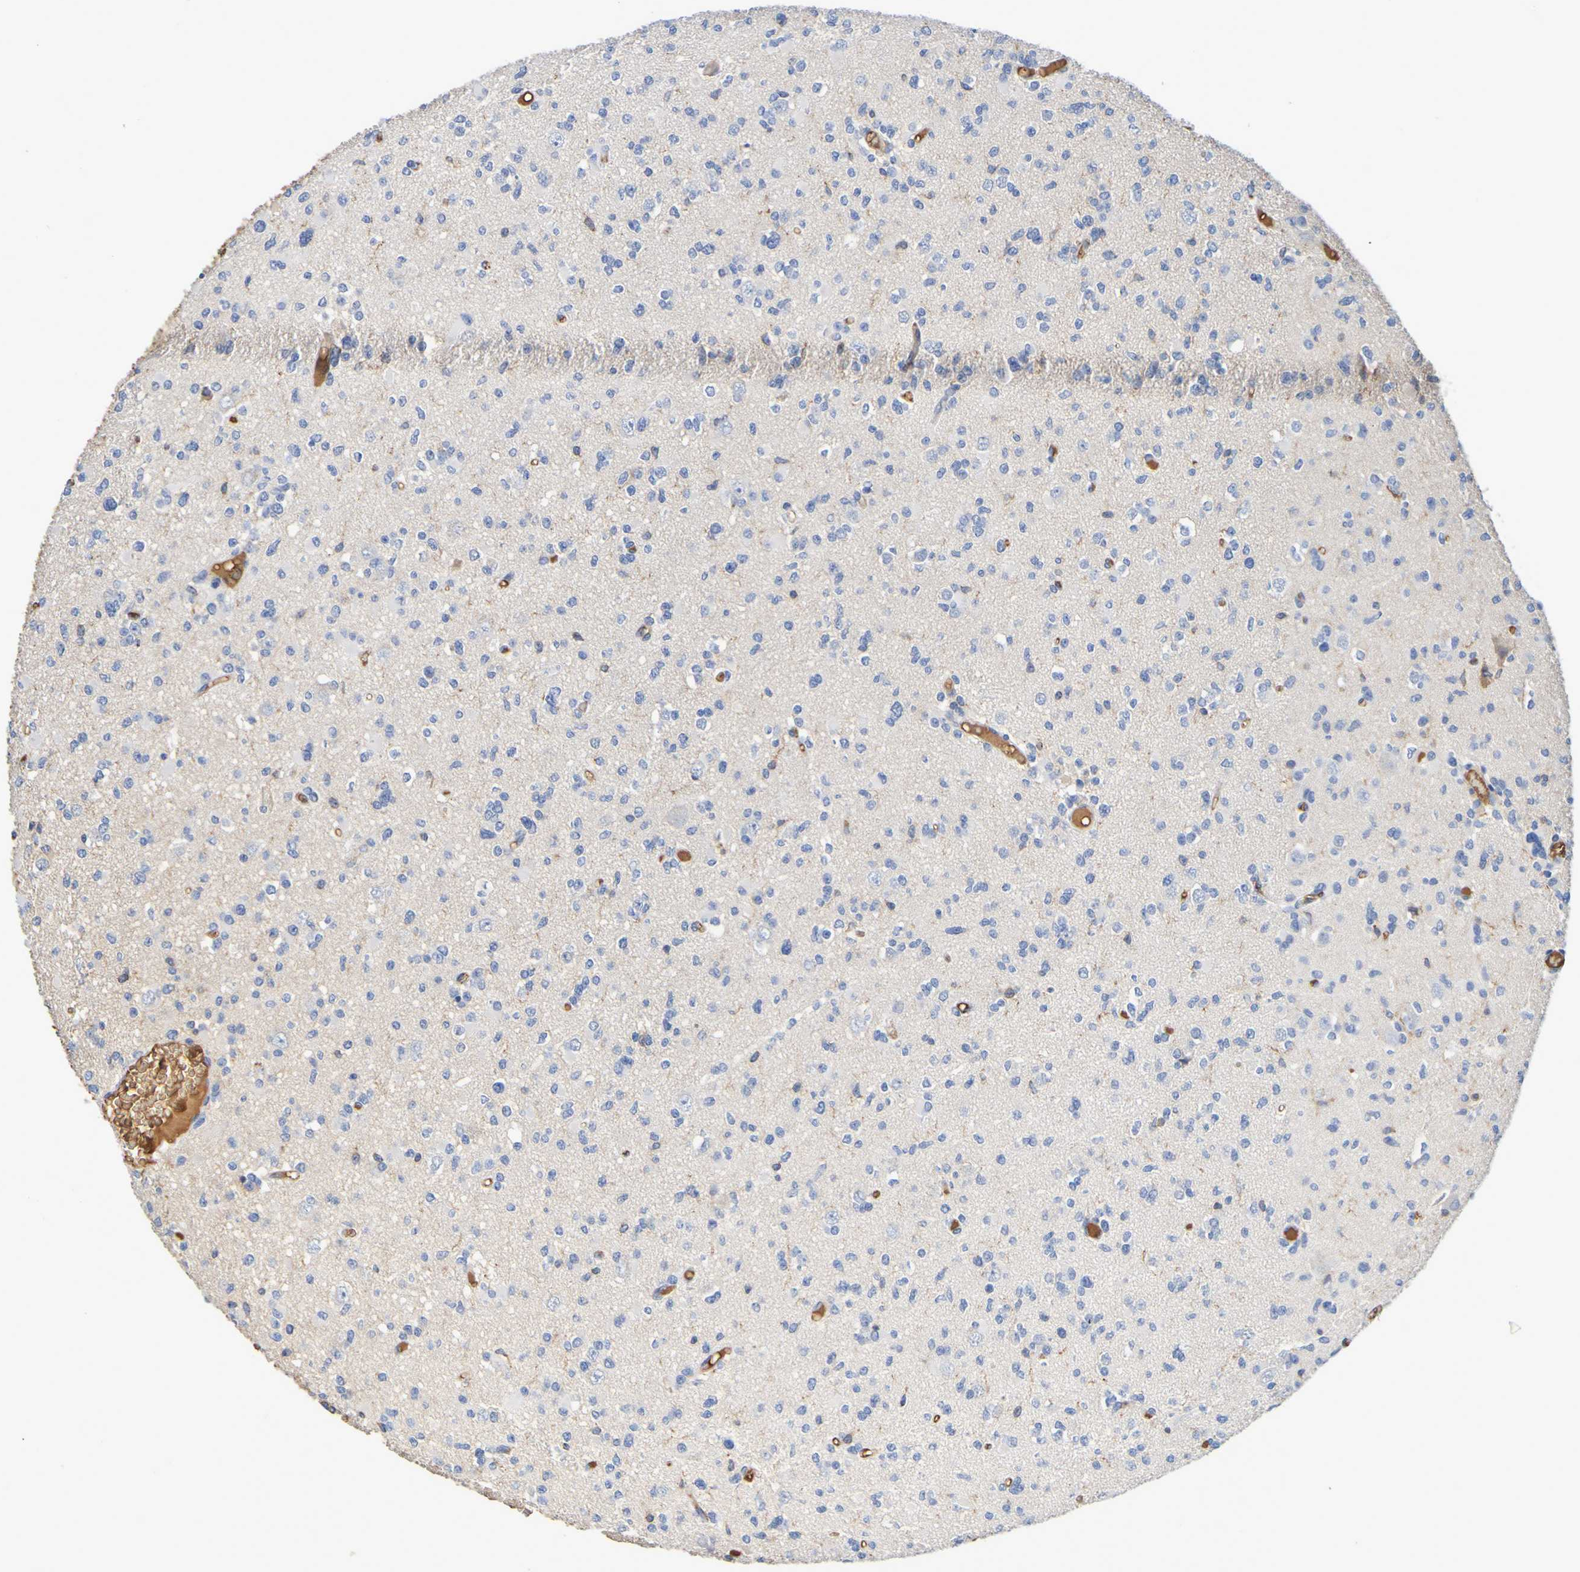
{"staining": {"intensity": "negative", "quantity": "none", "location": "none"}, "tissue": "glioma", "cell_type": "Tumor cells", "image_type": "cancer", "snomed": [{"axis": "morphology", "description": "Glioma, malignant, Low grade"}, {"axis": "topography", "description": "Brain"}], "caption": "Glioma was stained to show a protein in brown. There is no significant expression in tumor cells.", "gene": "GAB3", "patient": {"sex": "female", "age": 22}}